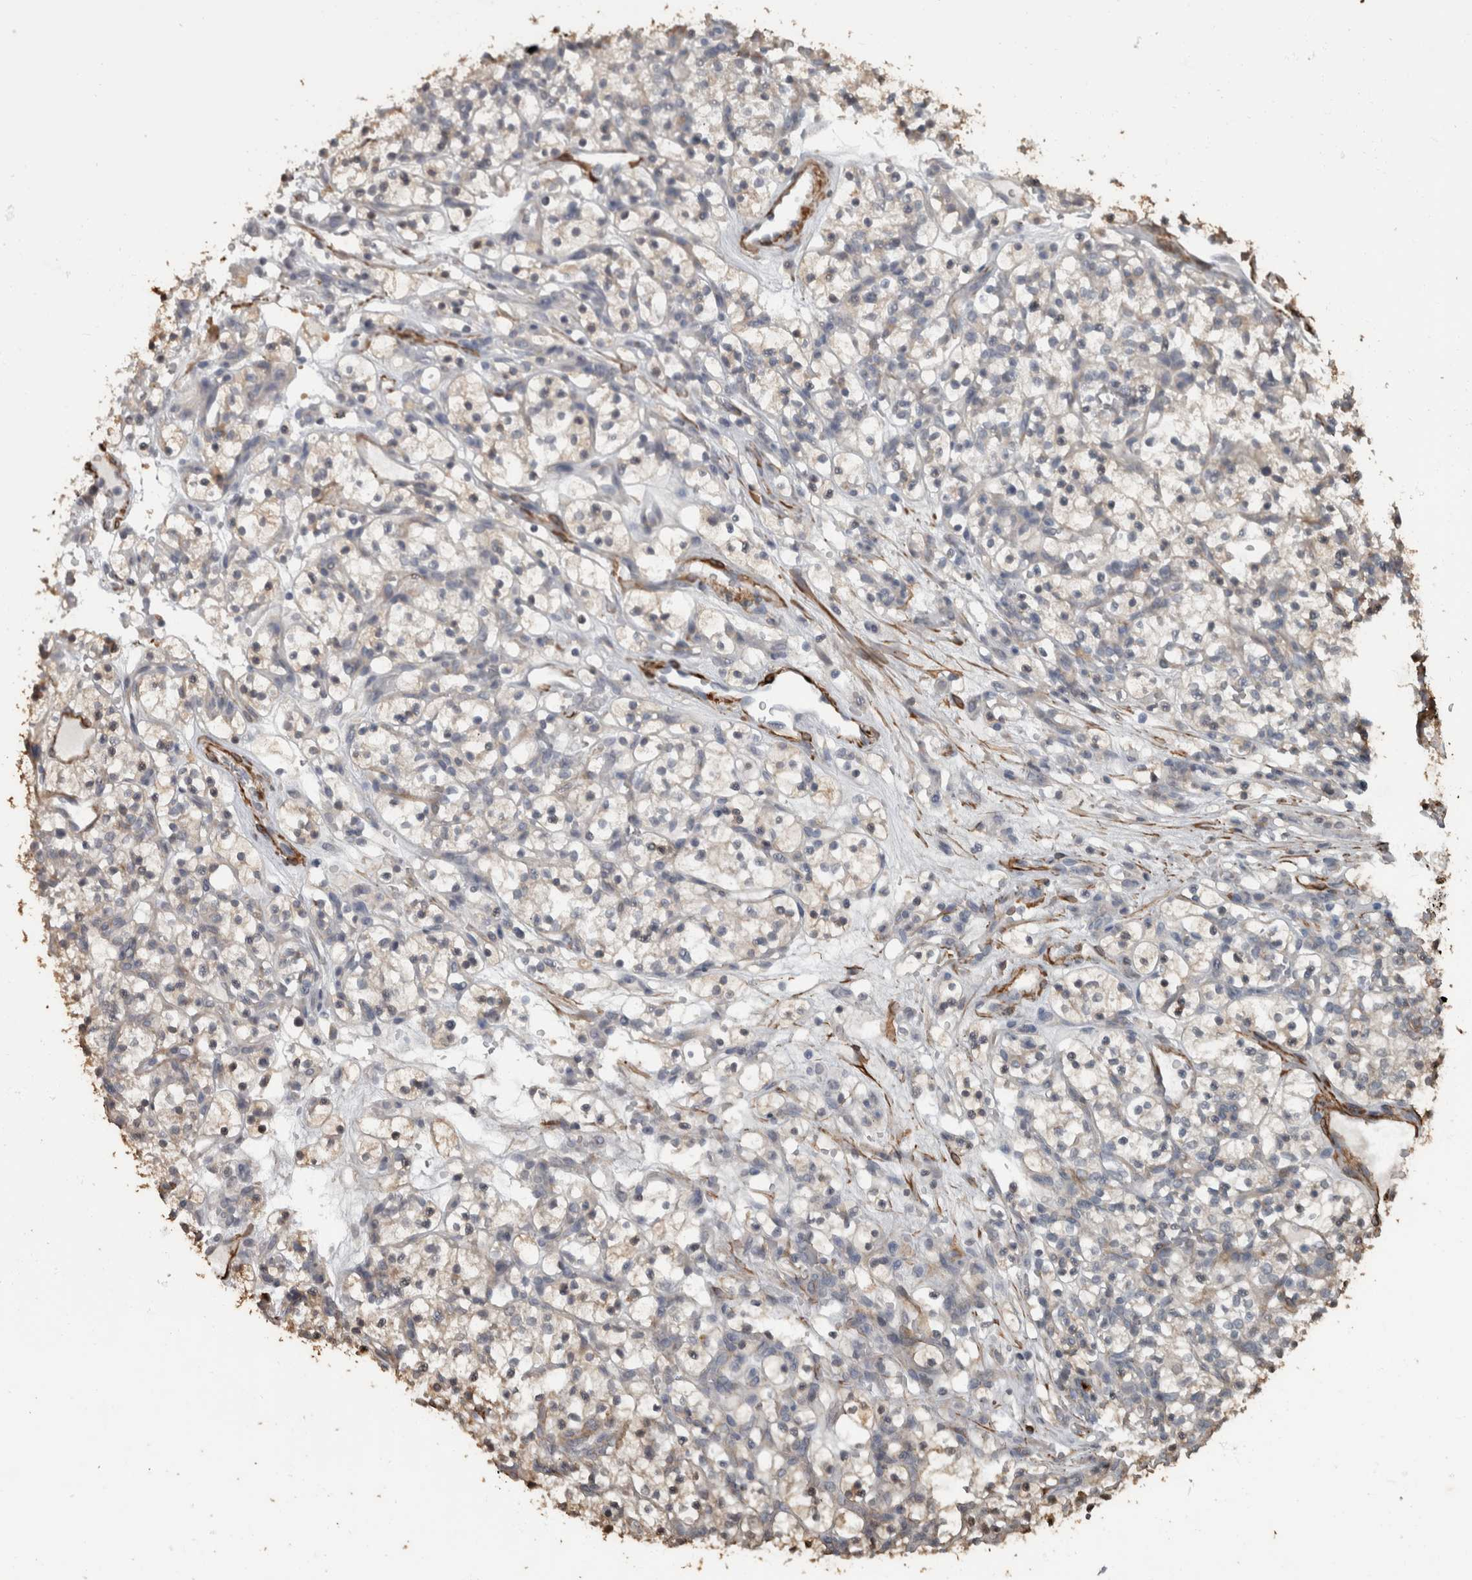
{"staining": {"intensity": "weak", "quantity": "<25%", "location": "cytoplasmic/membranous"}, "tissue": "renal cancer", "cell_type": "Tumor cells", "image_type": "cancer", "snomed": [{"axis": "morphology", "description": "Adenocarcinoma, NOS"}, {"axis": "topography", "description": "Kidney"}], "caption": "Renal cancer was stained to show a protein in brown. There is no significant positivity in tumor cells.", "gene": "MASTL", "patient": {"sex": "female", "age": 57}}